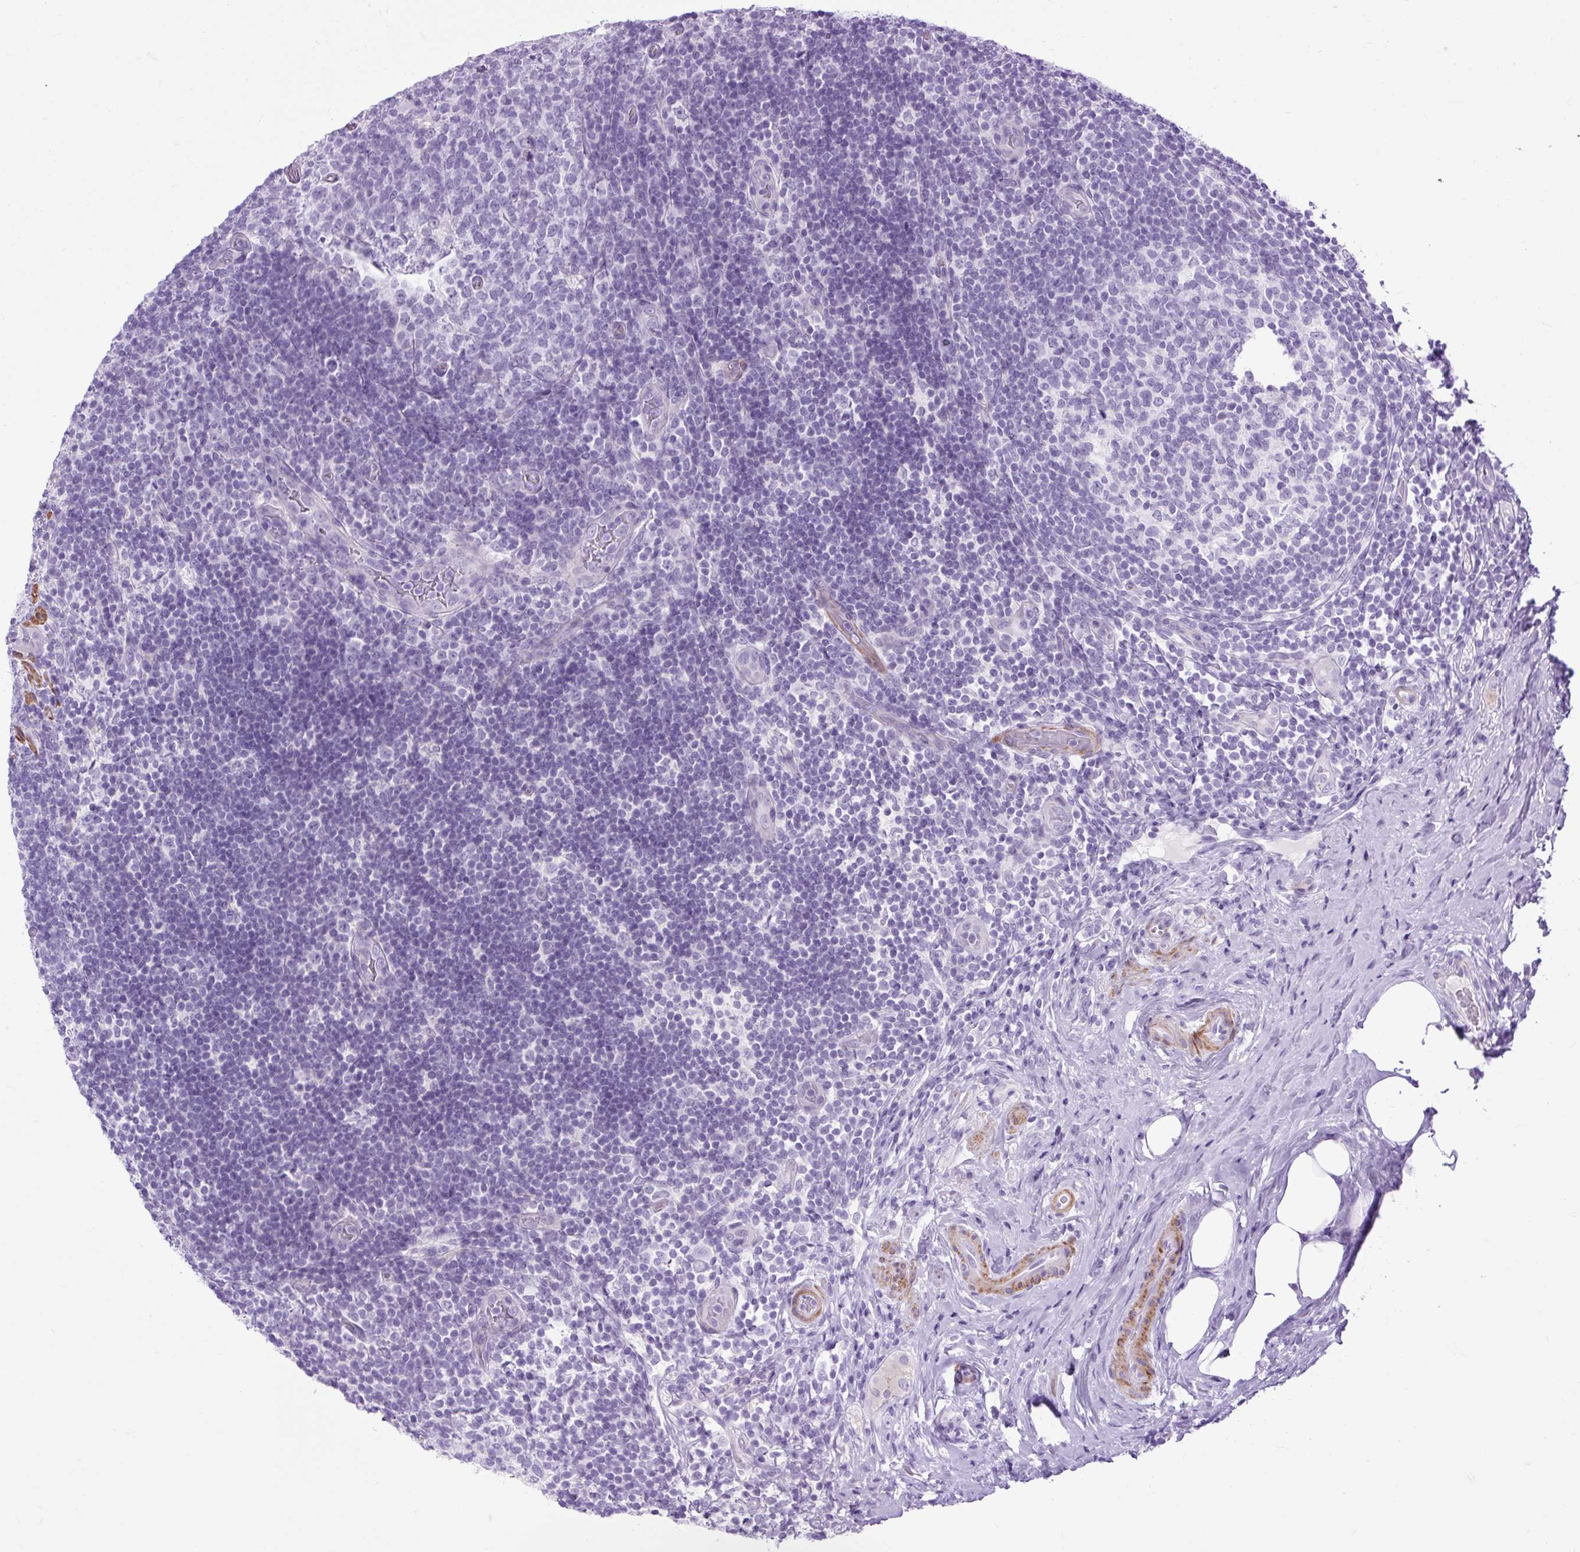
{"staining": {"intensity": "negative", "quantity": "none", "location": "none"}, "tissue": "appendix", "cell_type": "Glandular cells", "image_type": "normal", "snomed": [{"axis": "morphology", "description": "Normal tissue, NOS"}, {"axis": "topography", "description": "Appendix"}], "caption": "An immunohistochemistry histopathology image of benign appendix is shown. There is no staining in glandular cells of appendix. The staining was performed using DAB to visualize the protein expression in brown, while the nuclei were stained in blue with hematoxylin (Magnification: 20x).", "gene": "DPP6", "patient": {"sex": "female", "age": 43}}